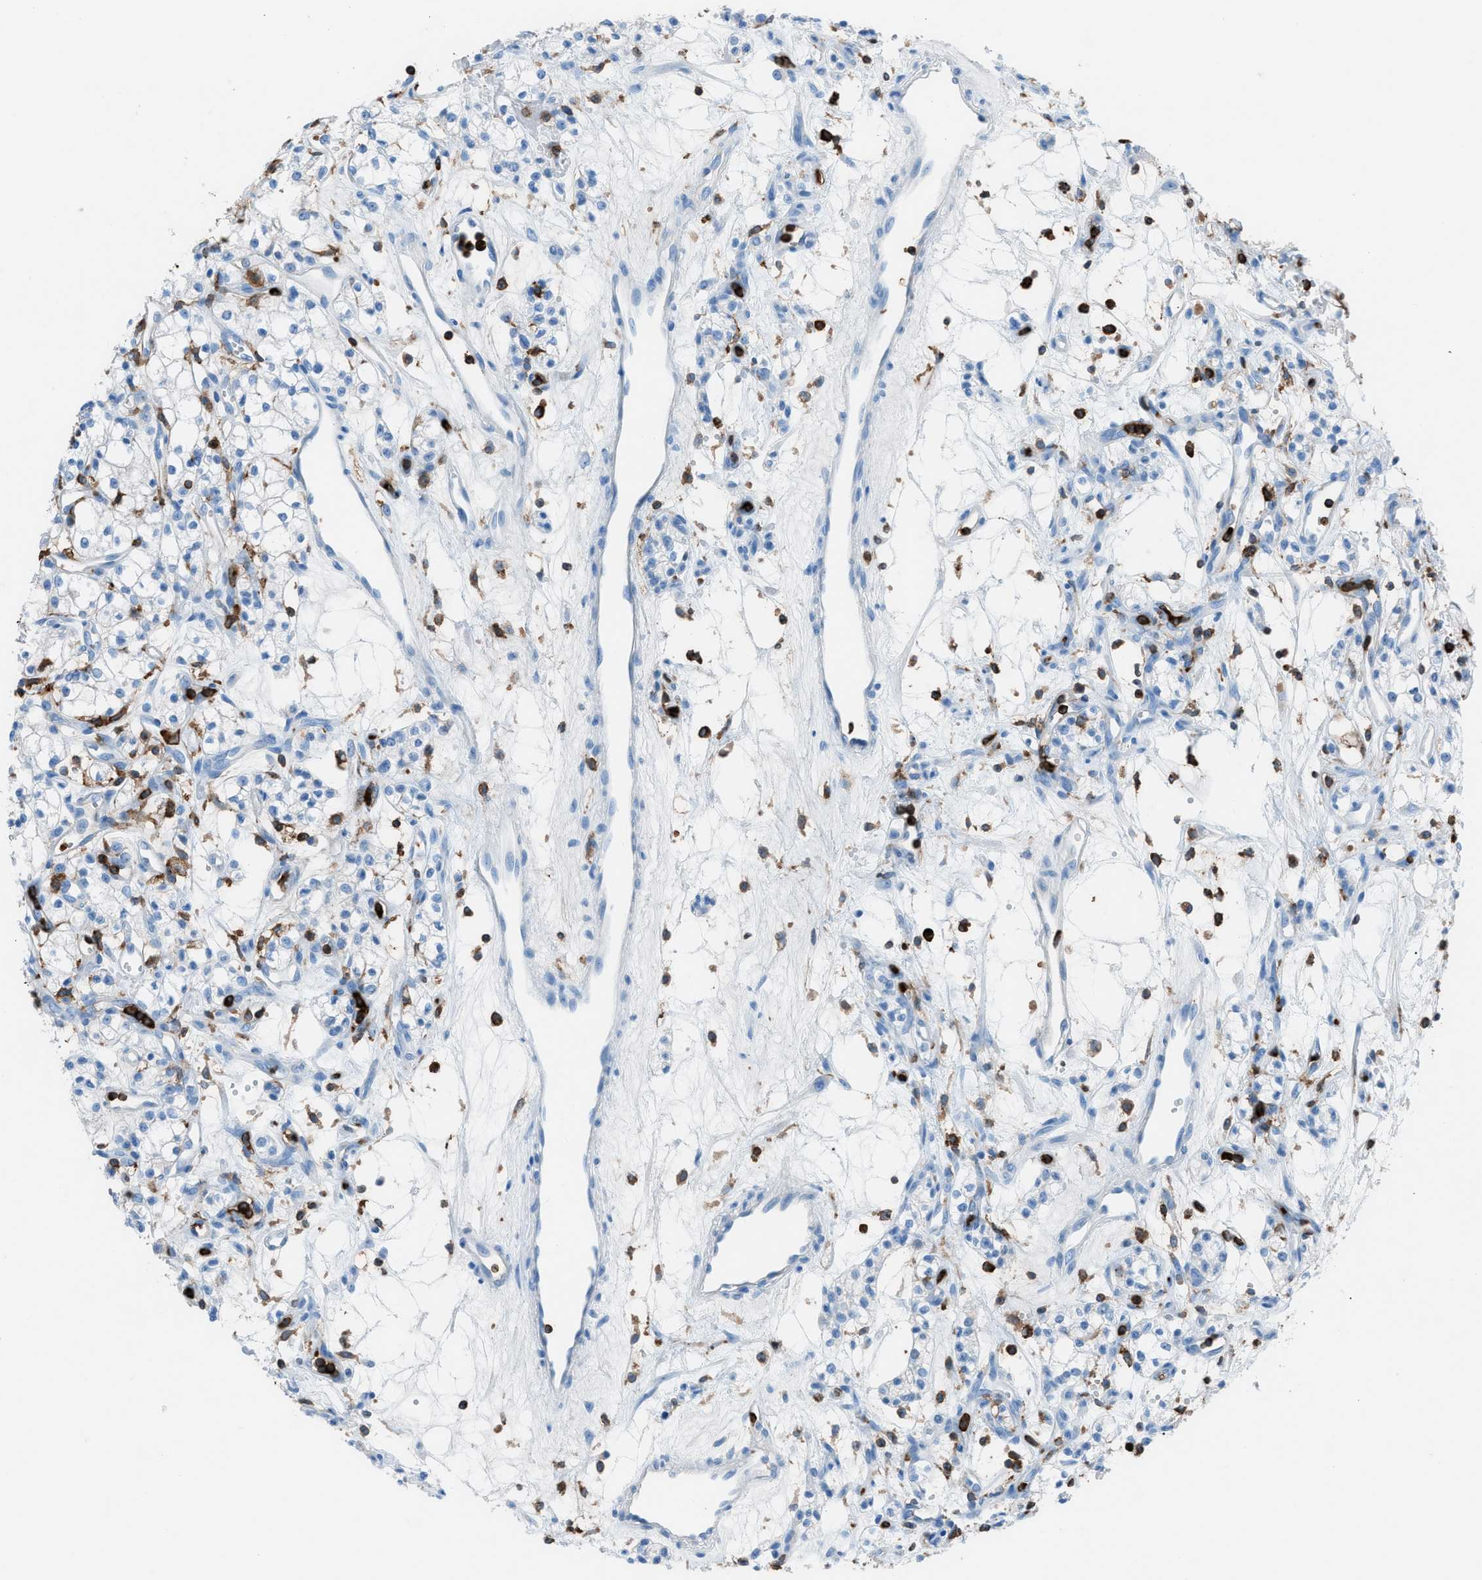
{"staining": {"intensity": "negative", "quantity": "none", "location": "none"}, "tissue": "renal cancer", "cell_type": "Tumor cells", "image_type": "cancer", "snomed": [{"axis": "morphology", "description": "Adenocarcinoma, NOS"}, {"axis": "topography", "description": "Kidney"}], "caption": "DAB immunohistochemical staining of renal cancer reveals no significant expression in tumor cells.", "gene": "ITGB2", "patient": {"sex": "male", "age": 59}}